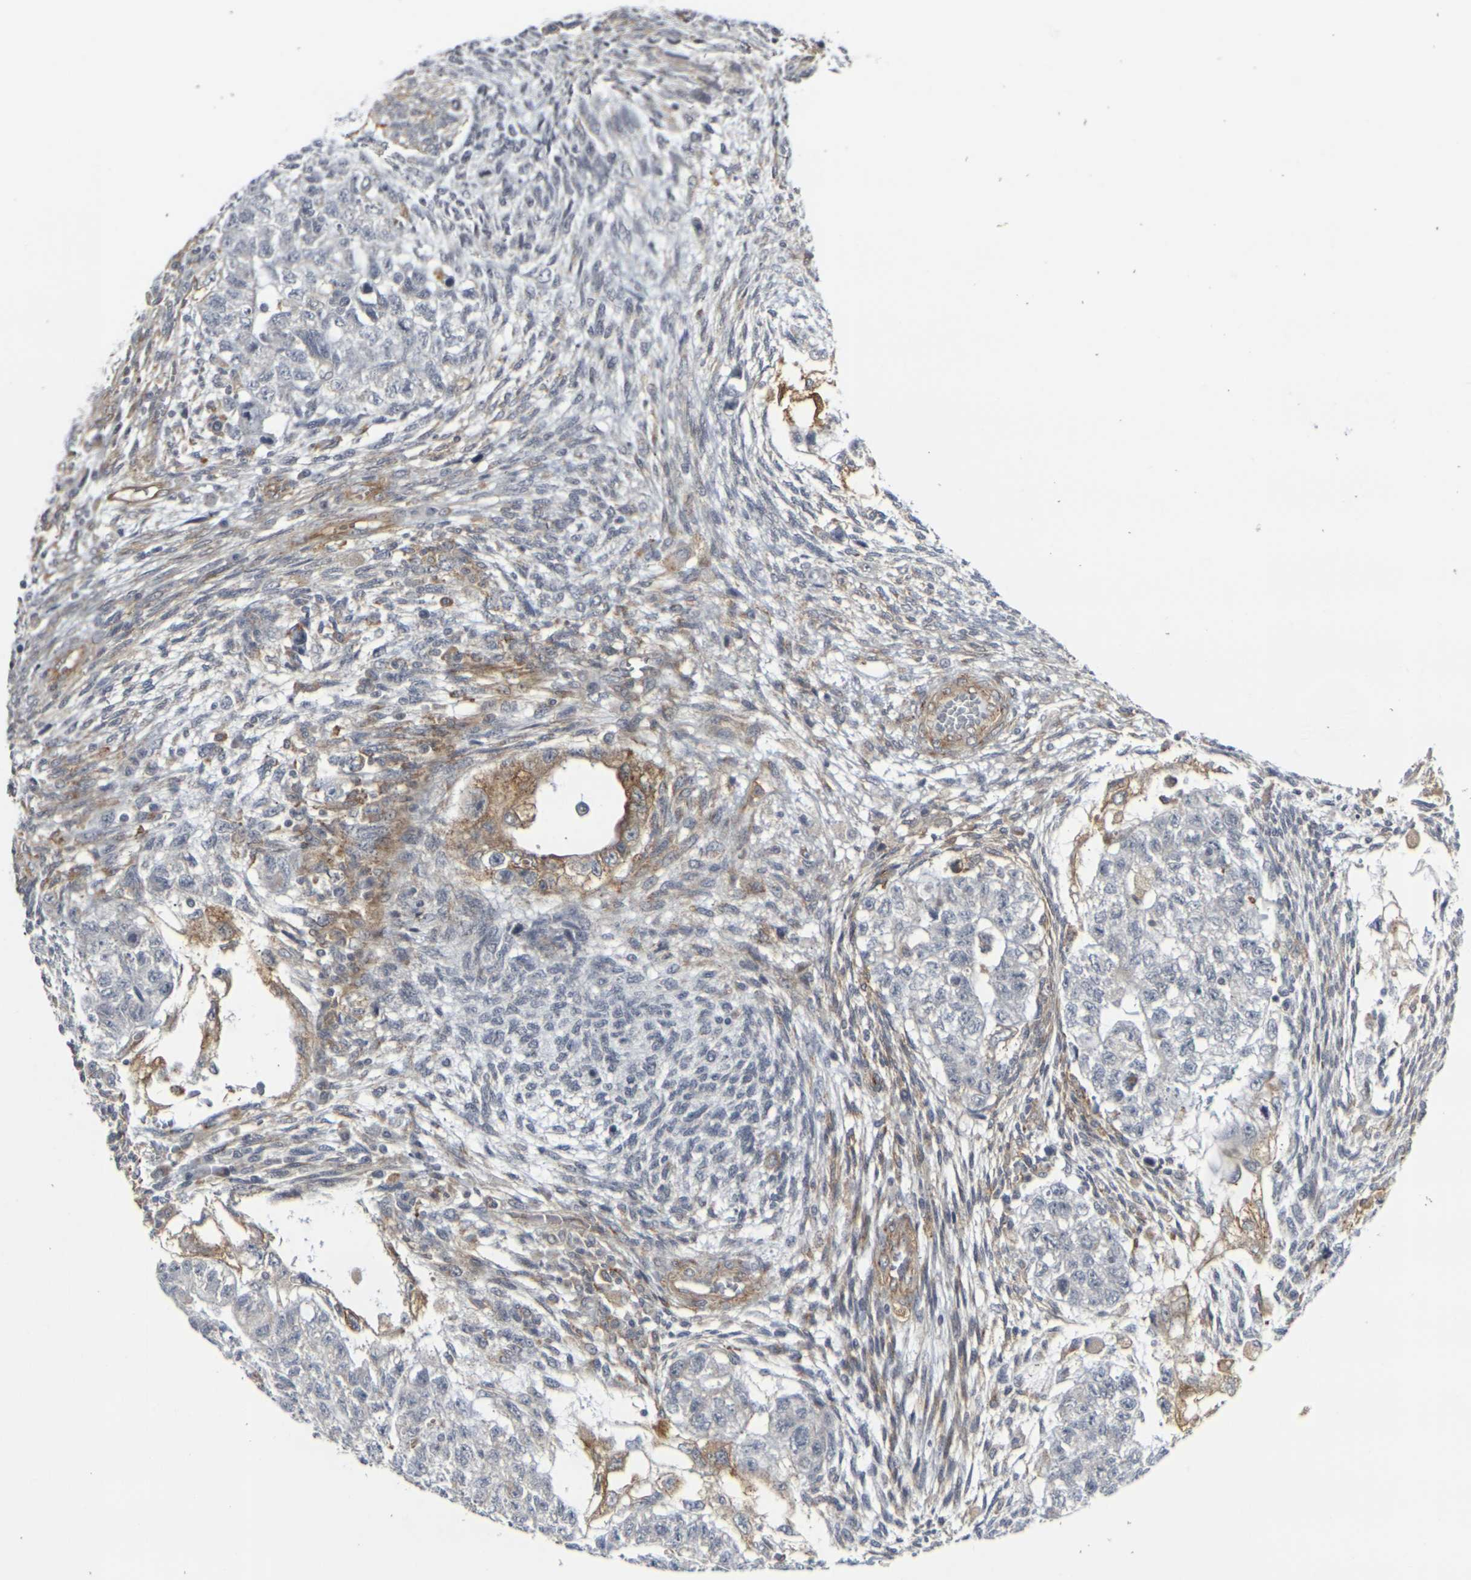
{"staining": {"intensity": "weak", "quantity": "<25%", "location": "cytoplasmic/membranous"}, "tissue": "testis cancer", "cell_type": "Tumor cells", "image_type": "cancer", "snomed": [{"axis": "morphology", "description": "Normal tissue, NOS"}, {"axis": "morphology", "description": "Carcinoma, Embryonal, NOS"}, {"axis": "topography", "description": "Testis"}], "caption": "This is a image of IHC staining of testis cancer (embryonal carcinoma), which shows no staining in tumor cells. Nuclei are stained in blue.", "gene": "MYOF", "patient": {"sex": "male", "age": 36}}